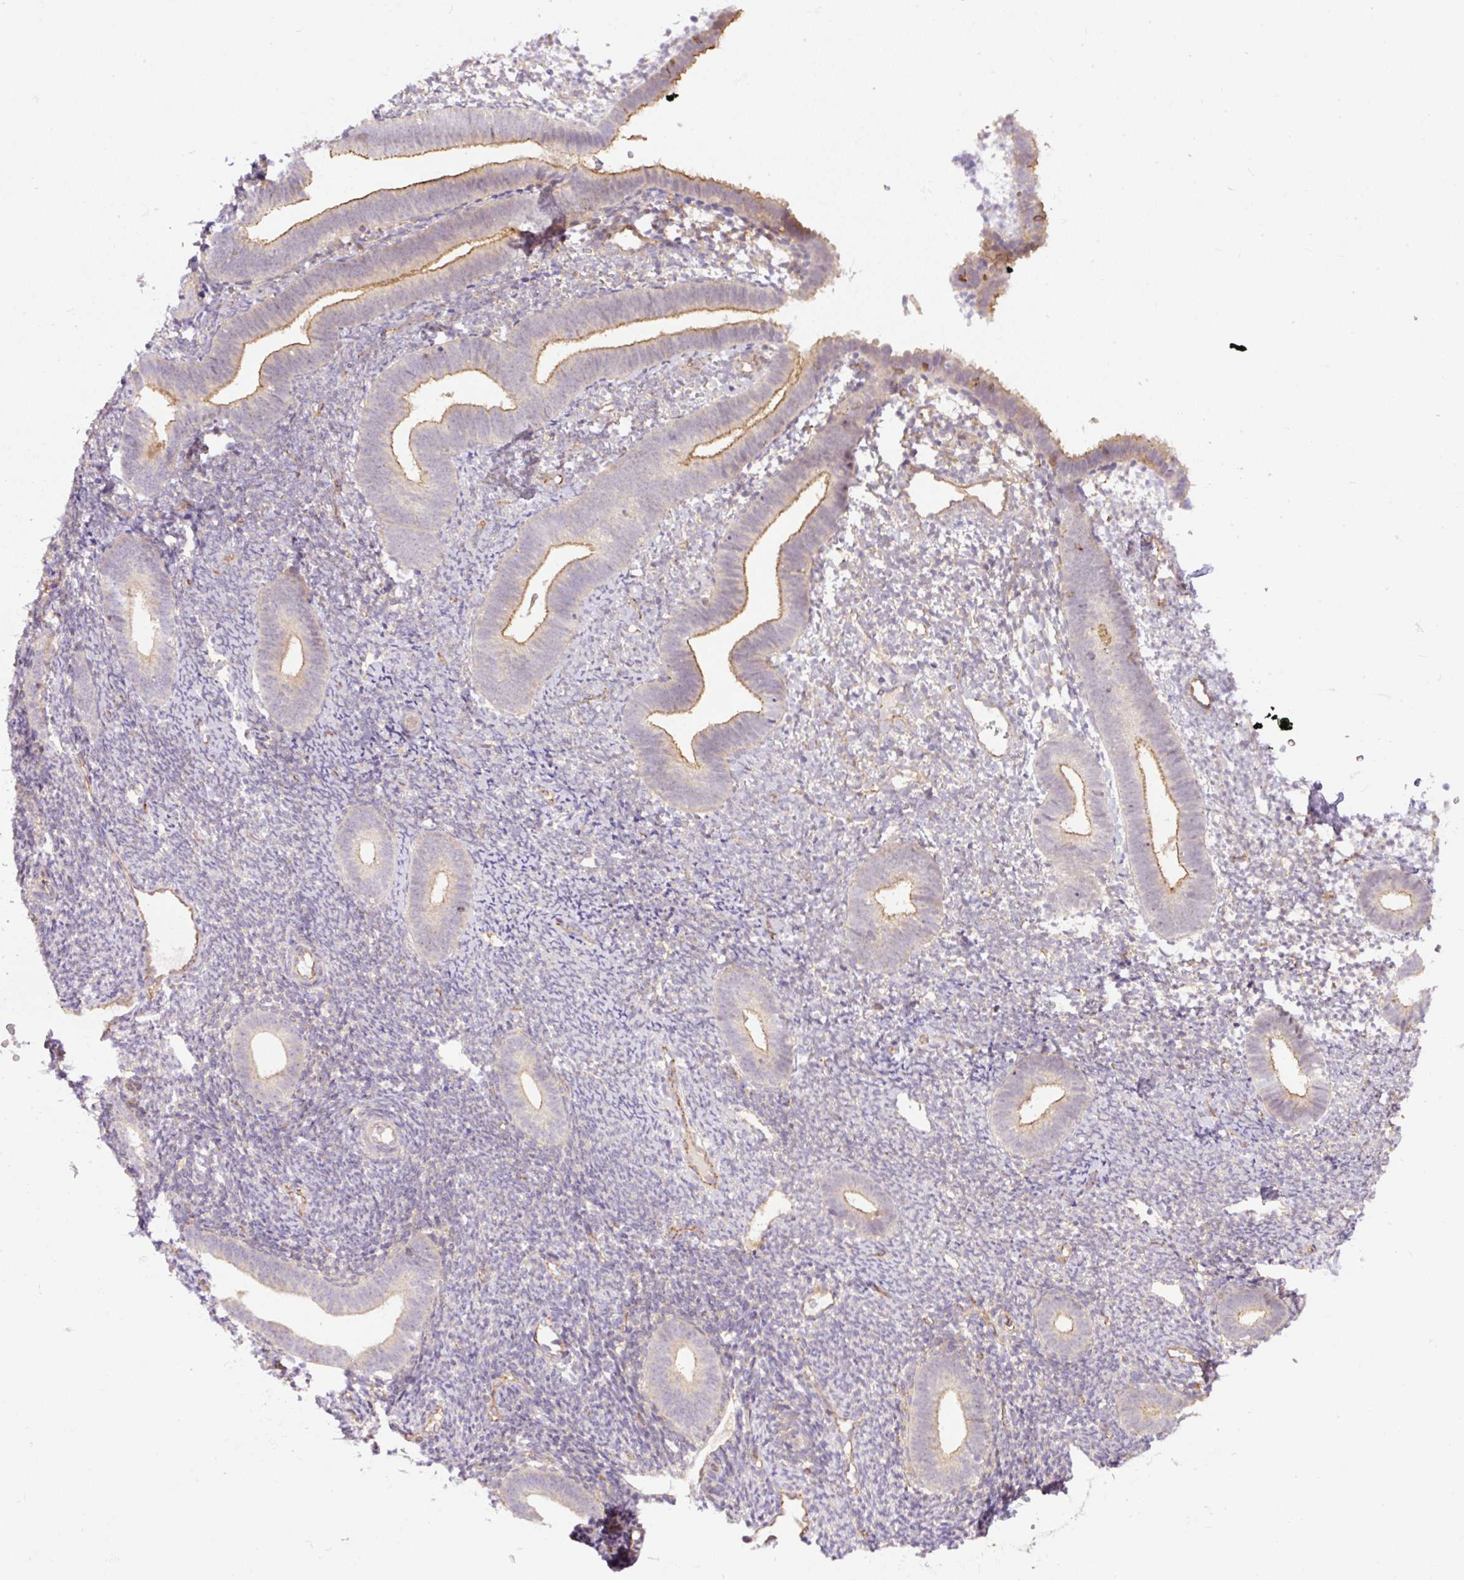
{"staining": {"intensity": "negative", "quantity": "none", "location": "none"}, "tissue": "endometrium", "cell_type": "Cells in endometrial stroma", "image_type": "normal", "snomed": [{"axis": "morphology", "description": "Normal tissue, NOS"}, {"axis": "topography", "description": "Endometrium"}], "caption": "This is a photomicrograph of immunohistochemistry (IHC) staining of normal endometrium, which shows no expression in cells in endometrial stroma. Brightfield microscopy of immunohistochemistry stained with DAB (brown) and hematoxylin (blue), captured at high magnification.", "gene": "PPME1", "patient": {"sex": "female", "age": 39}}